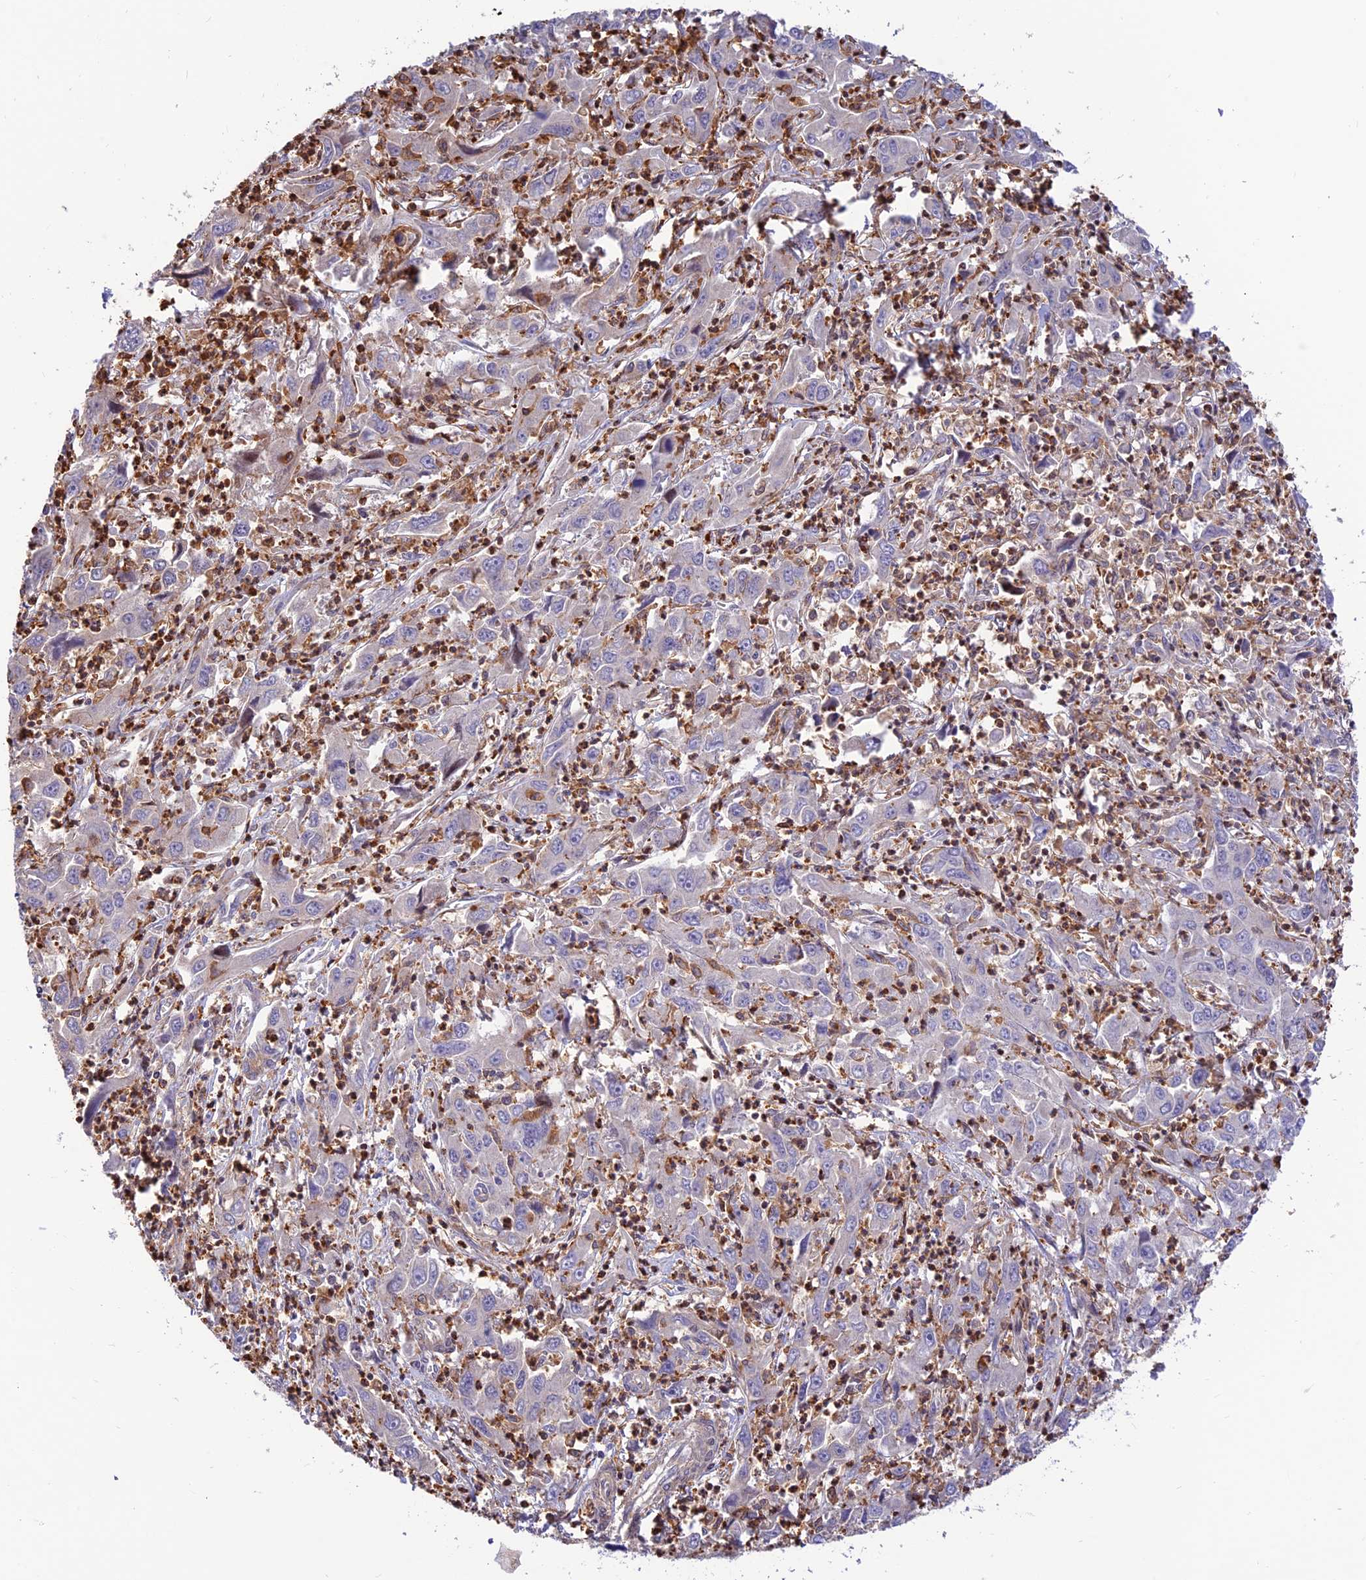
{"staining": {"intensity": "negative", "quantity": "none", "location": "none"}, "tissue": "liver cancer", "cell_type": "Tumor cells", "image_type": "cancer", "snomed": [{"axis": "morphology", "description": "Carcinoma, Hepatocellular, NOS"}, {"axis": "topography", "description": "Liver"}], "caption": "Protein analysis of liver hepatocellular carcinoma reveals no significant expression in tumor cells.", "gene": "FAM186B", "patient": {"sex": "male", "age": 63}}